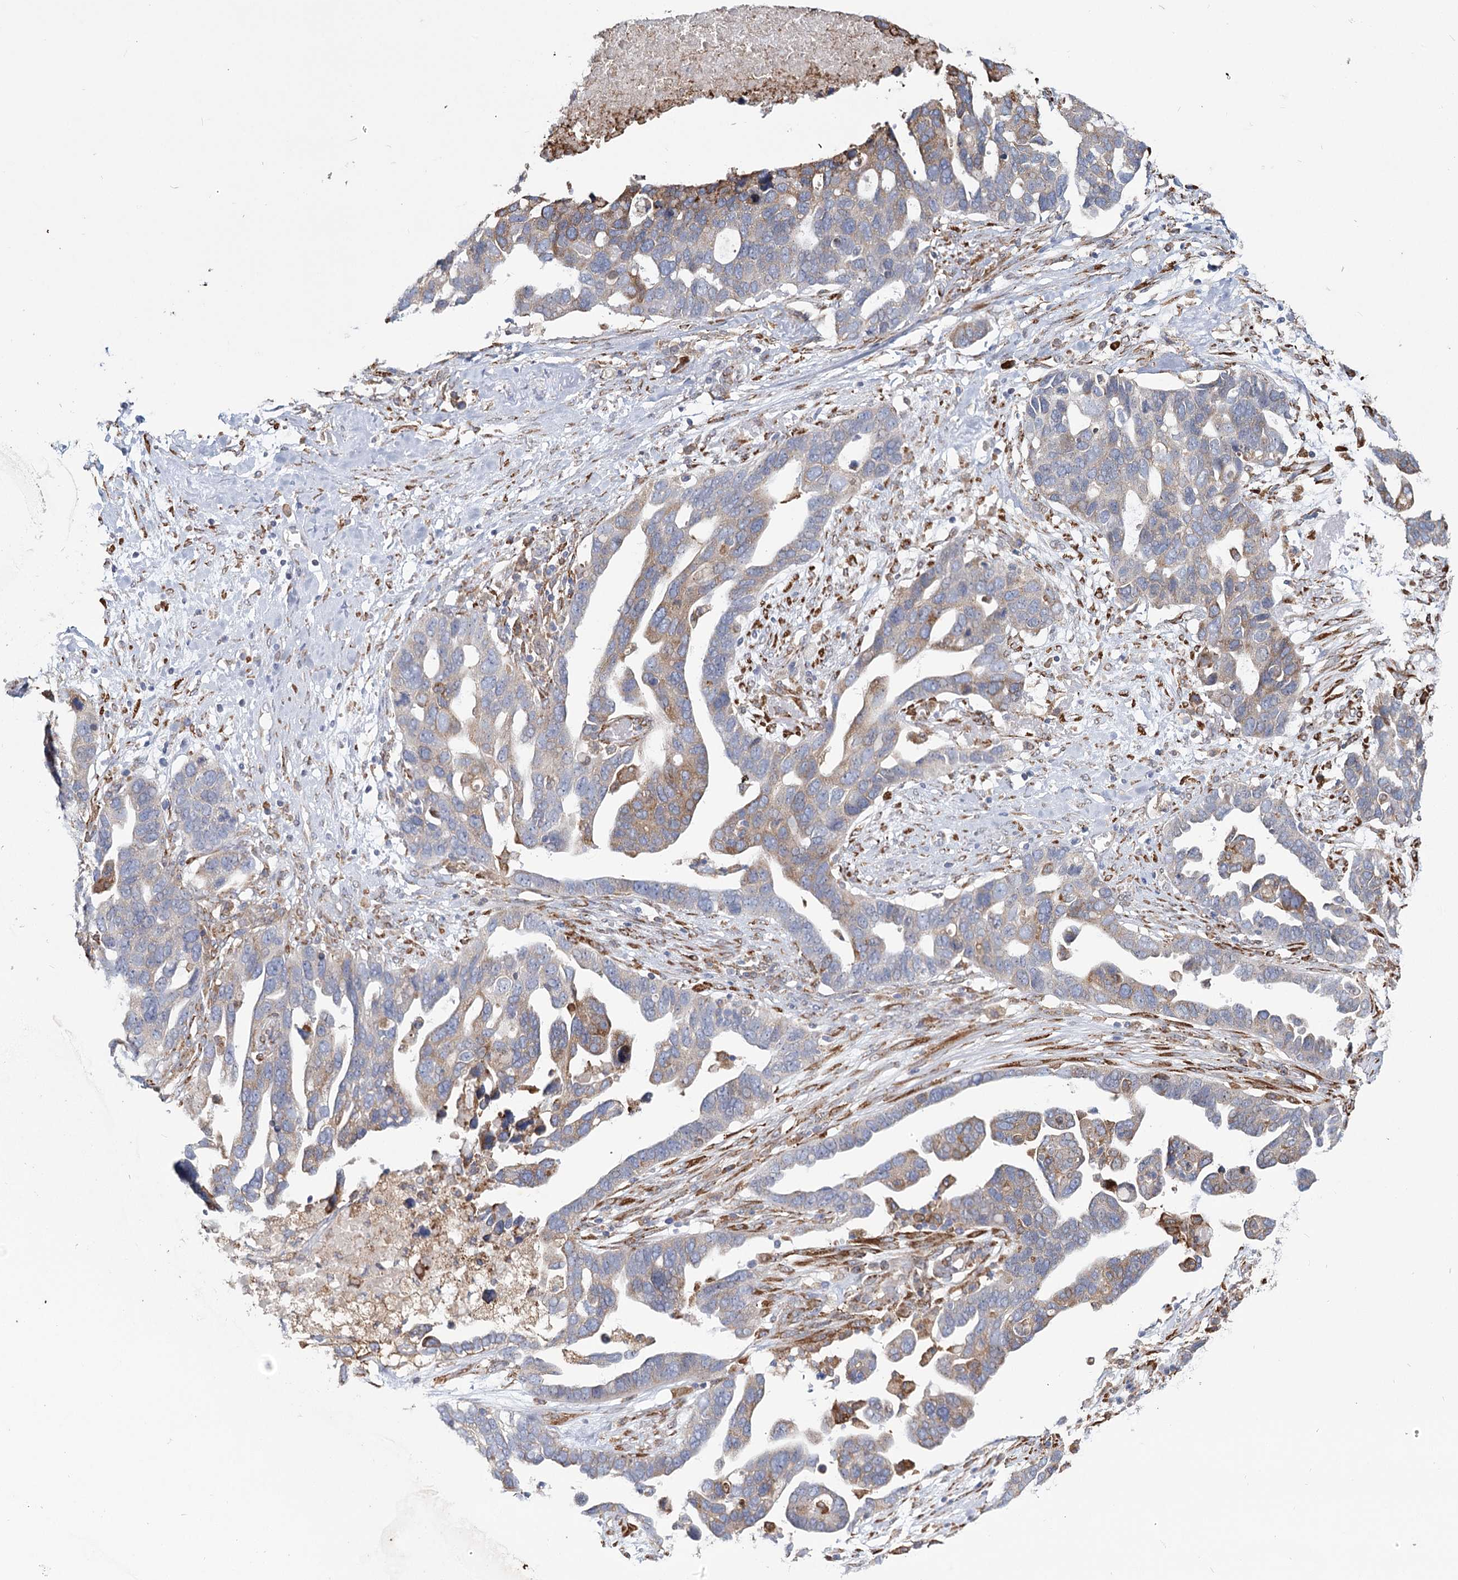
{"staining": {"intensity": "weak", "quantity": "25%-75%", "location": "cytoplasmic/membranous"}, "tissue": "ovarian cancer", "cell_type": "Tumor cells", "image_type": "cancer", "snomed": [{"axis": "morphology", "description": "Cystadenocarcinoma, serous, NOS"}, {"axis": "topography", "description": "Ovary"}], "caption": "Protein analysis of ovarian cancer (serous cystadenocarcinoma) tissue reveals weak cytoplasmic/membranous staining in approximately 25%-75% of tumor cells.", "gene": "ZCCHC9", "patient": {"sex": "female", "age": 54}}